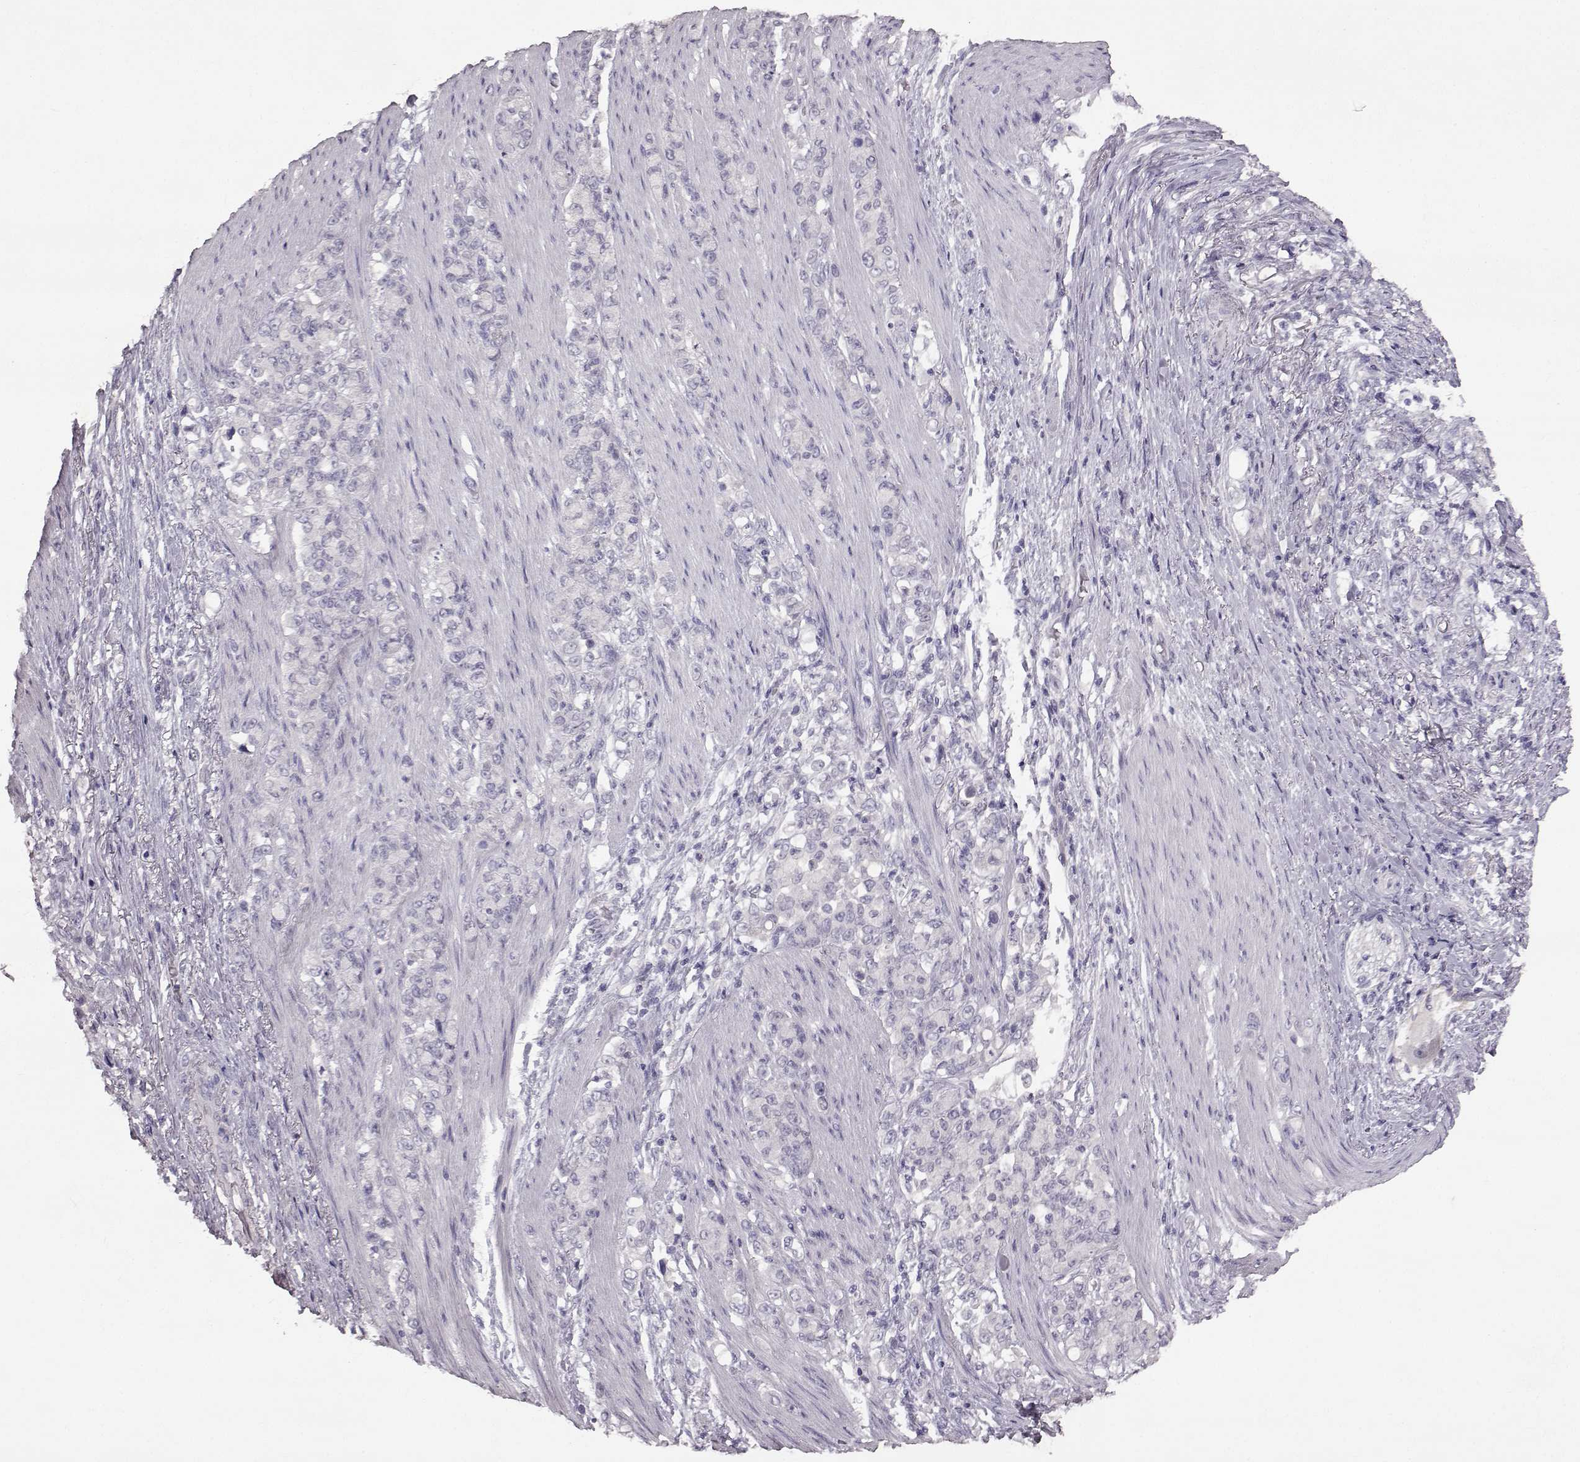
{"staining": {"intensity": "negative", "quantity": "none", "location": "none"}, "tissue": "stomach cancer", "cell_type": "Tumor cells", "image_type": "cancer", "snomed": [{"axis": "morphology", "description": "Adenocarcinoma, NOS"}, {"axis": "topography", "description": "Stomach"}], "caption": "IHC micrograph of human stomach cancer stained for a protein (brown), which shows no positivity in tumor cells.", "gene": "SPAG17", "patient": {"sex": "female", "age": 79}}